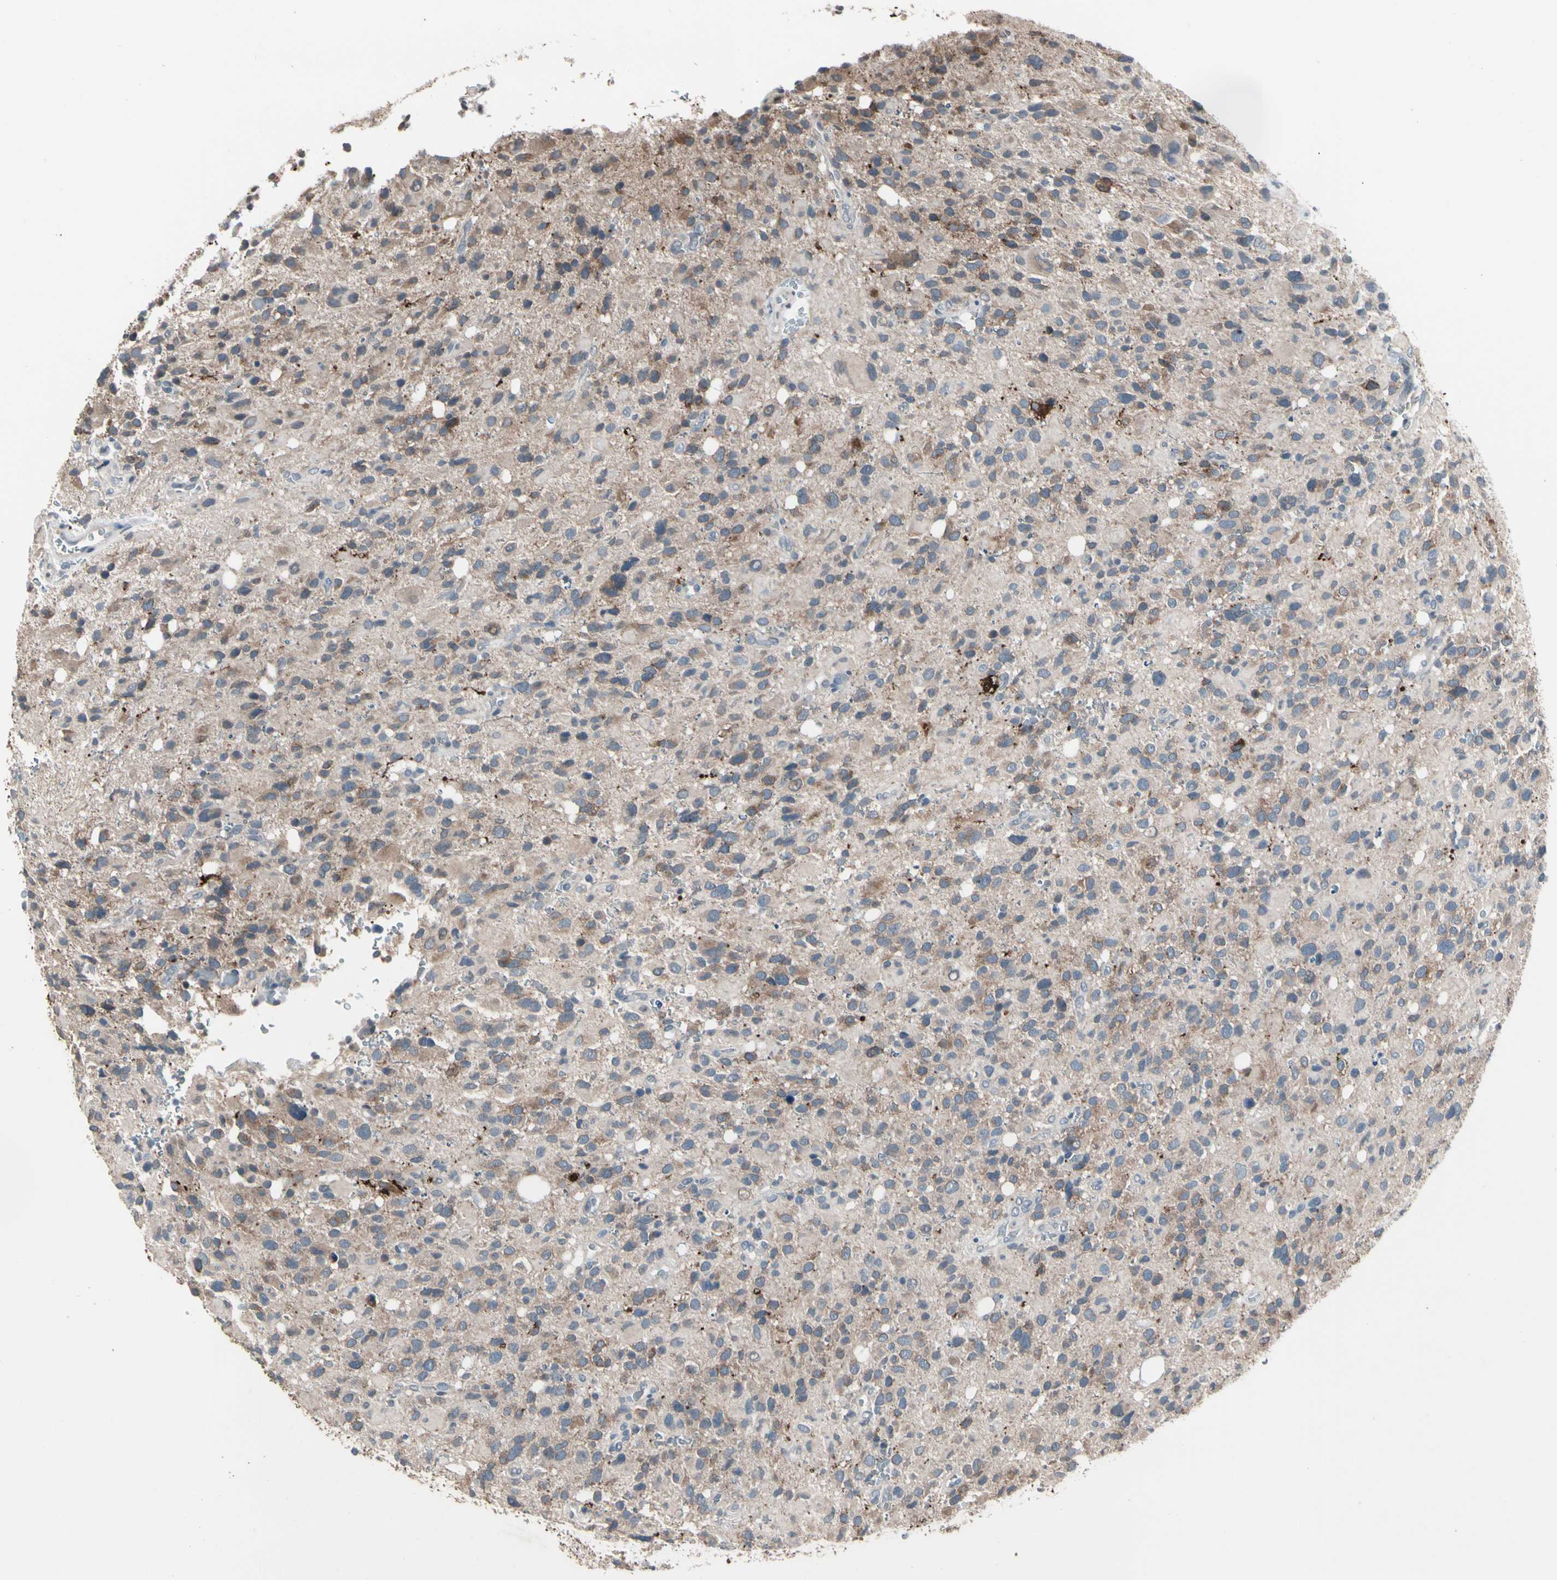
{"staining": {"intensity": "weak", "quantity": ">75%", "location": "cytoplasmic/membranous"}, "tissue": "glioma", "cell_type": "Tumor cells", "image_type": "cancer", "snomed": [{"axis": "morphology", "description": "Glioma, malignant, High grade"}, {"axis": "topography", "description": "Brain"}], "caption": "Malignant glioma (high-grade) was stained to show a protein in brown. There is low levels of weak cytoplasmic/membranous positivity in about >75% of tumor cells.", "gene": "SV2A", "patient": {"sex": "male", "age": 48}}